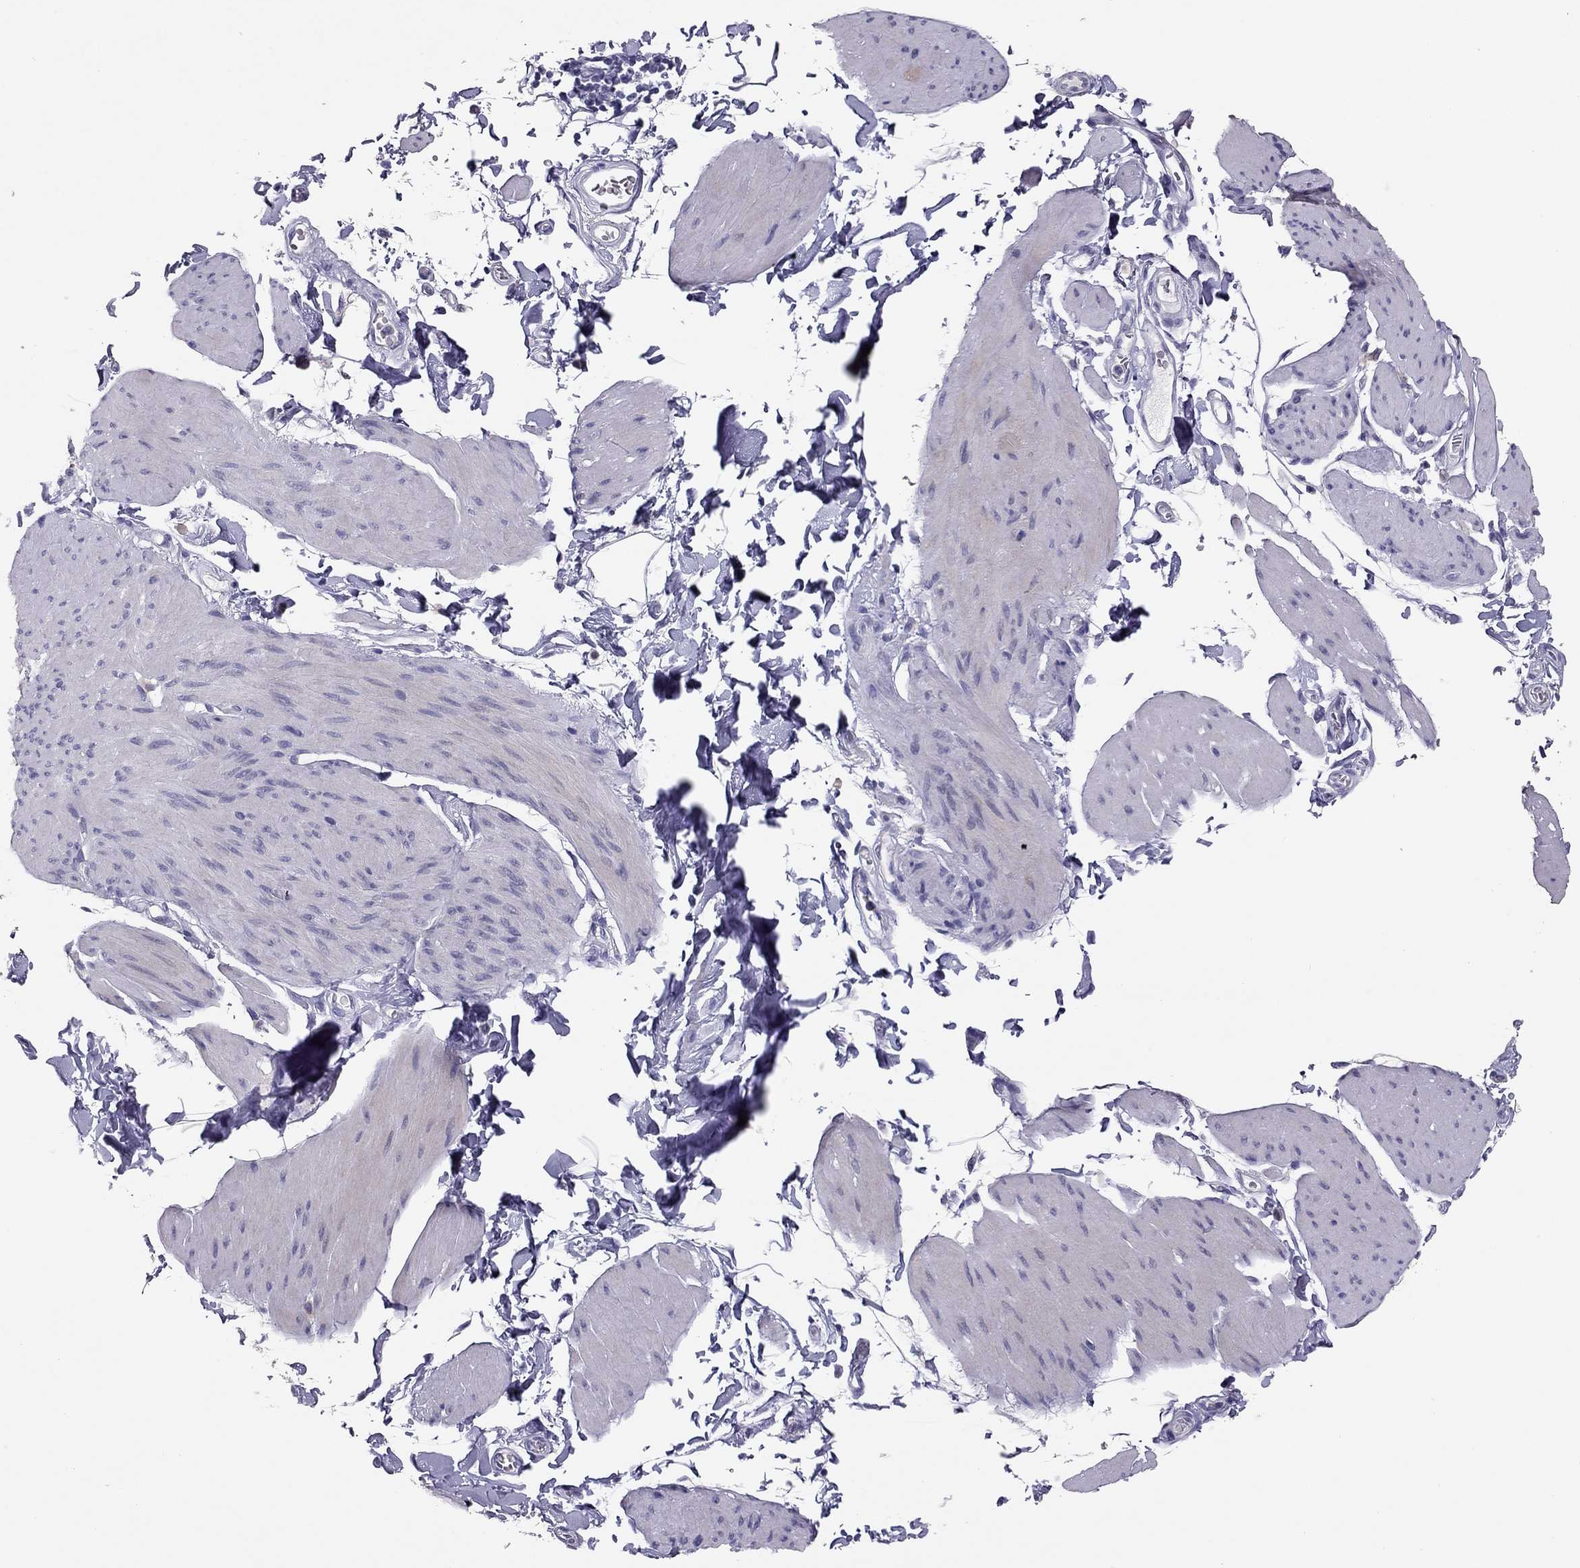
{"staining": {"intensity": "negative", "quantity": "none", "location": "none"}, "tissue": "smooth muscle", "cell_type": "Smooth muscle cells", "image_type": "normal", "snomed": [{"axis": "morphology", "description": "Normal tissue, NOS"}, {"axis": "topography", "description": "Adipose tissue"}, {"axis": "topography", "description": "Smooth muscle"}, {"axis": "topography", "description": "Peripheral nerve tissue"}], "caption": "An immunohistochemistry (IHC) photomicrograph of normal smooth muscle is shown. There is no staining in smooth muscle cells of smooth muscle.", "gene": "ADORA2A", "patient": {"sex": "male", "age": 83}}